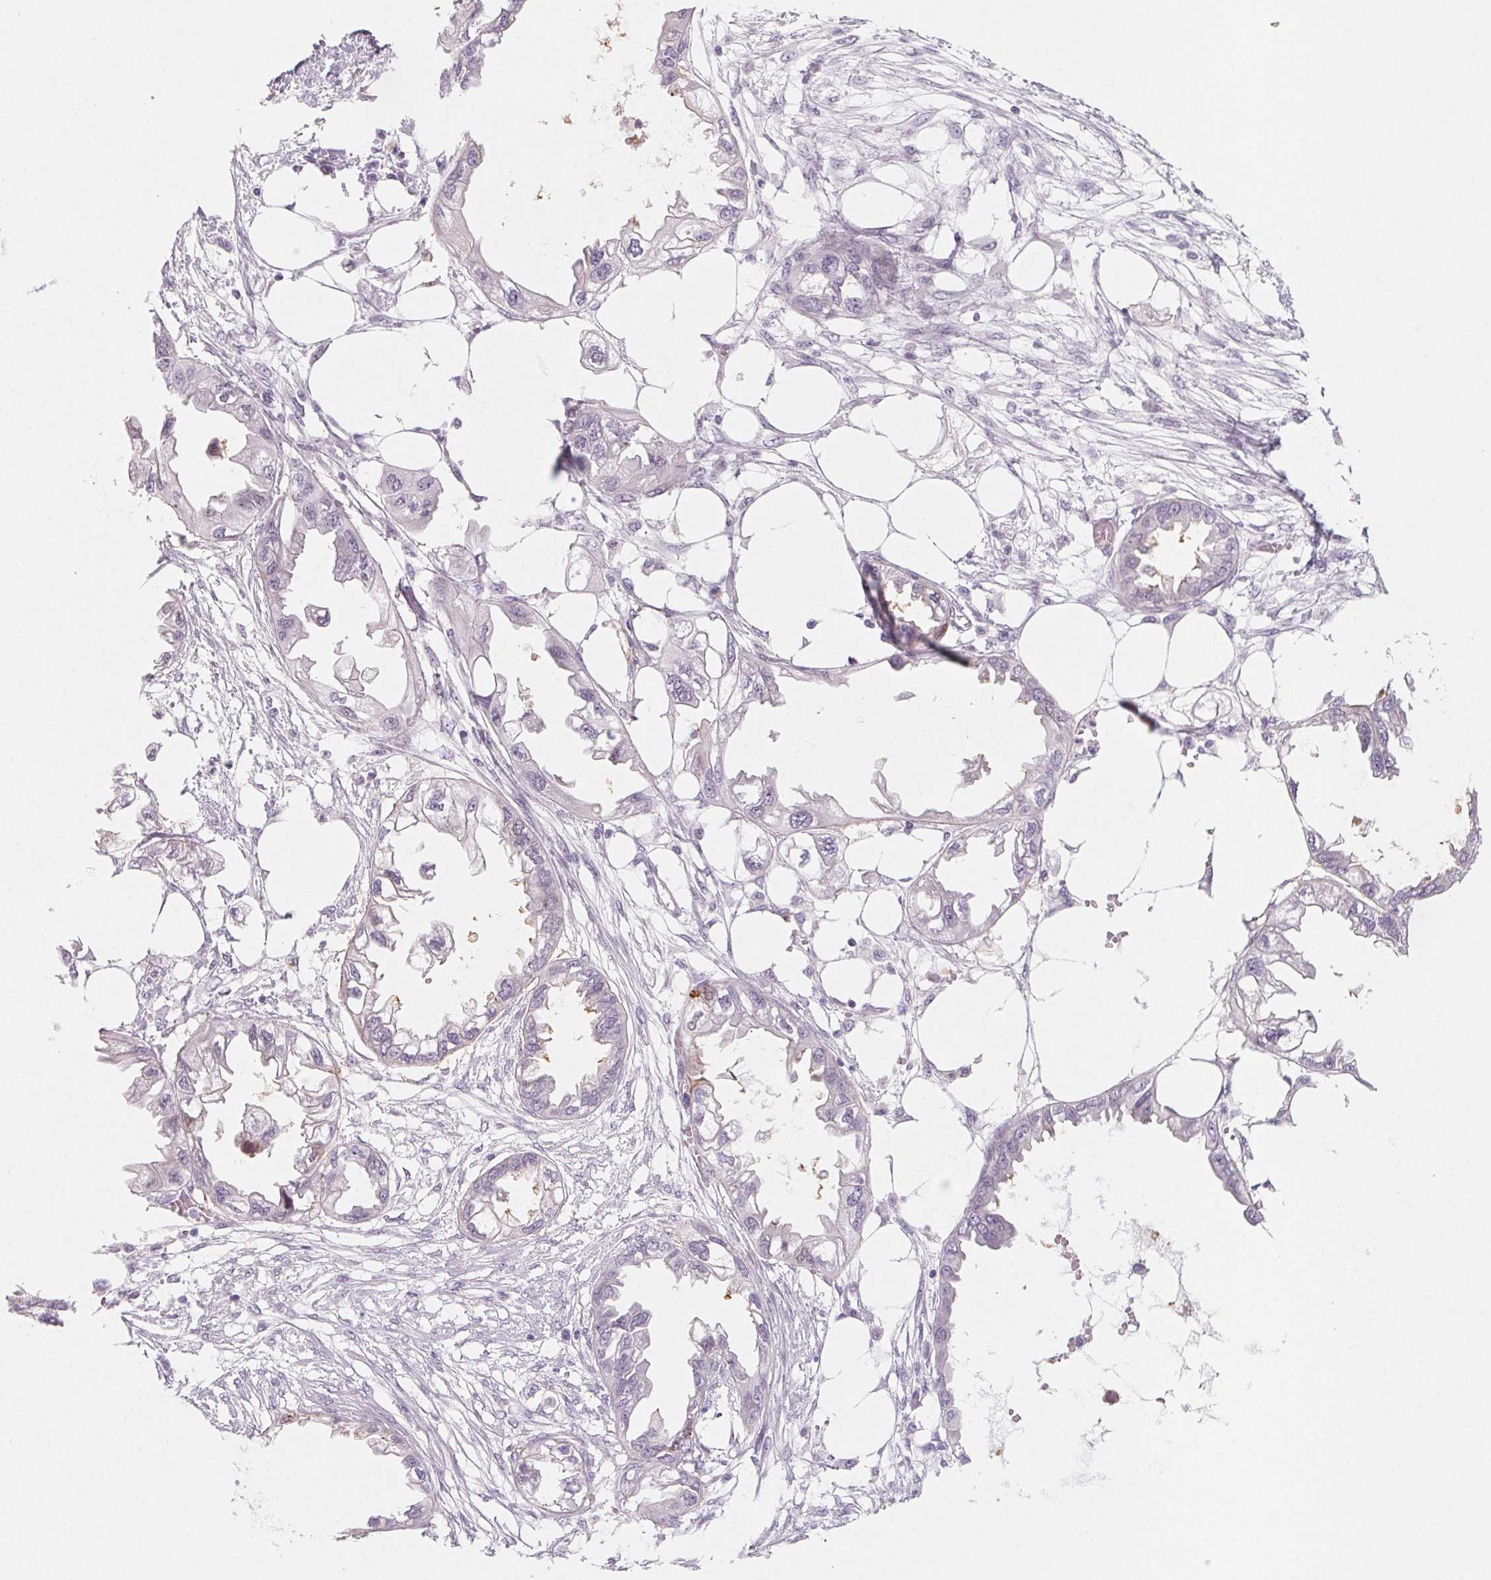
{"staining": {"intensity": "negative", "quantity": "none", "location": "none"}, "tissue": "endometrial cancer", "cell_type": "Tumor cells", "image_type": "cancer", "snomed": [{"axis": "morphology", "description": "Adenocarcinoma, NOS"}, {"axis": "morphology", "description": "Adenocarcinoma, metastatic, NOS"}, {"axis": "topography", "description": "Adipose tissue"}, {"axis": "topography", "description": "Endometrium"}], "caption": "There is no significant staining in tumor cells of endometrial cancer.", "gene": "SH3GL2", "patient": {"sex": "female", "age": 67}}